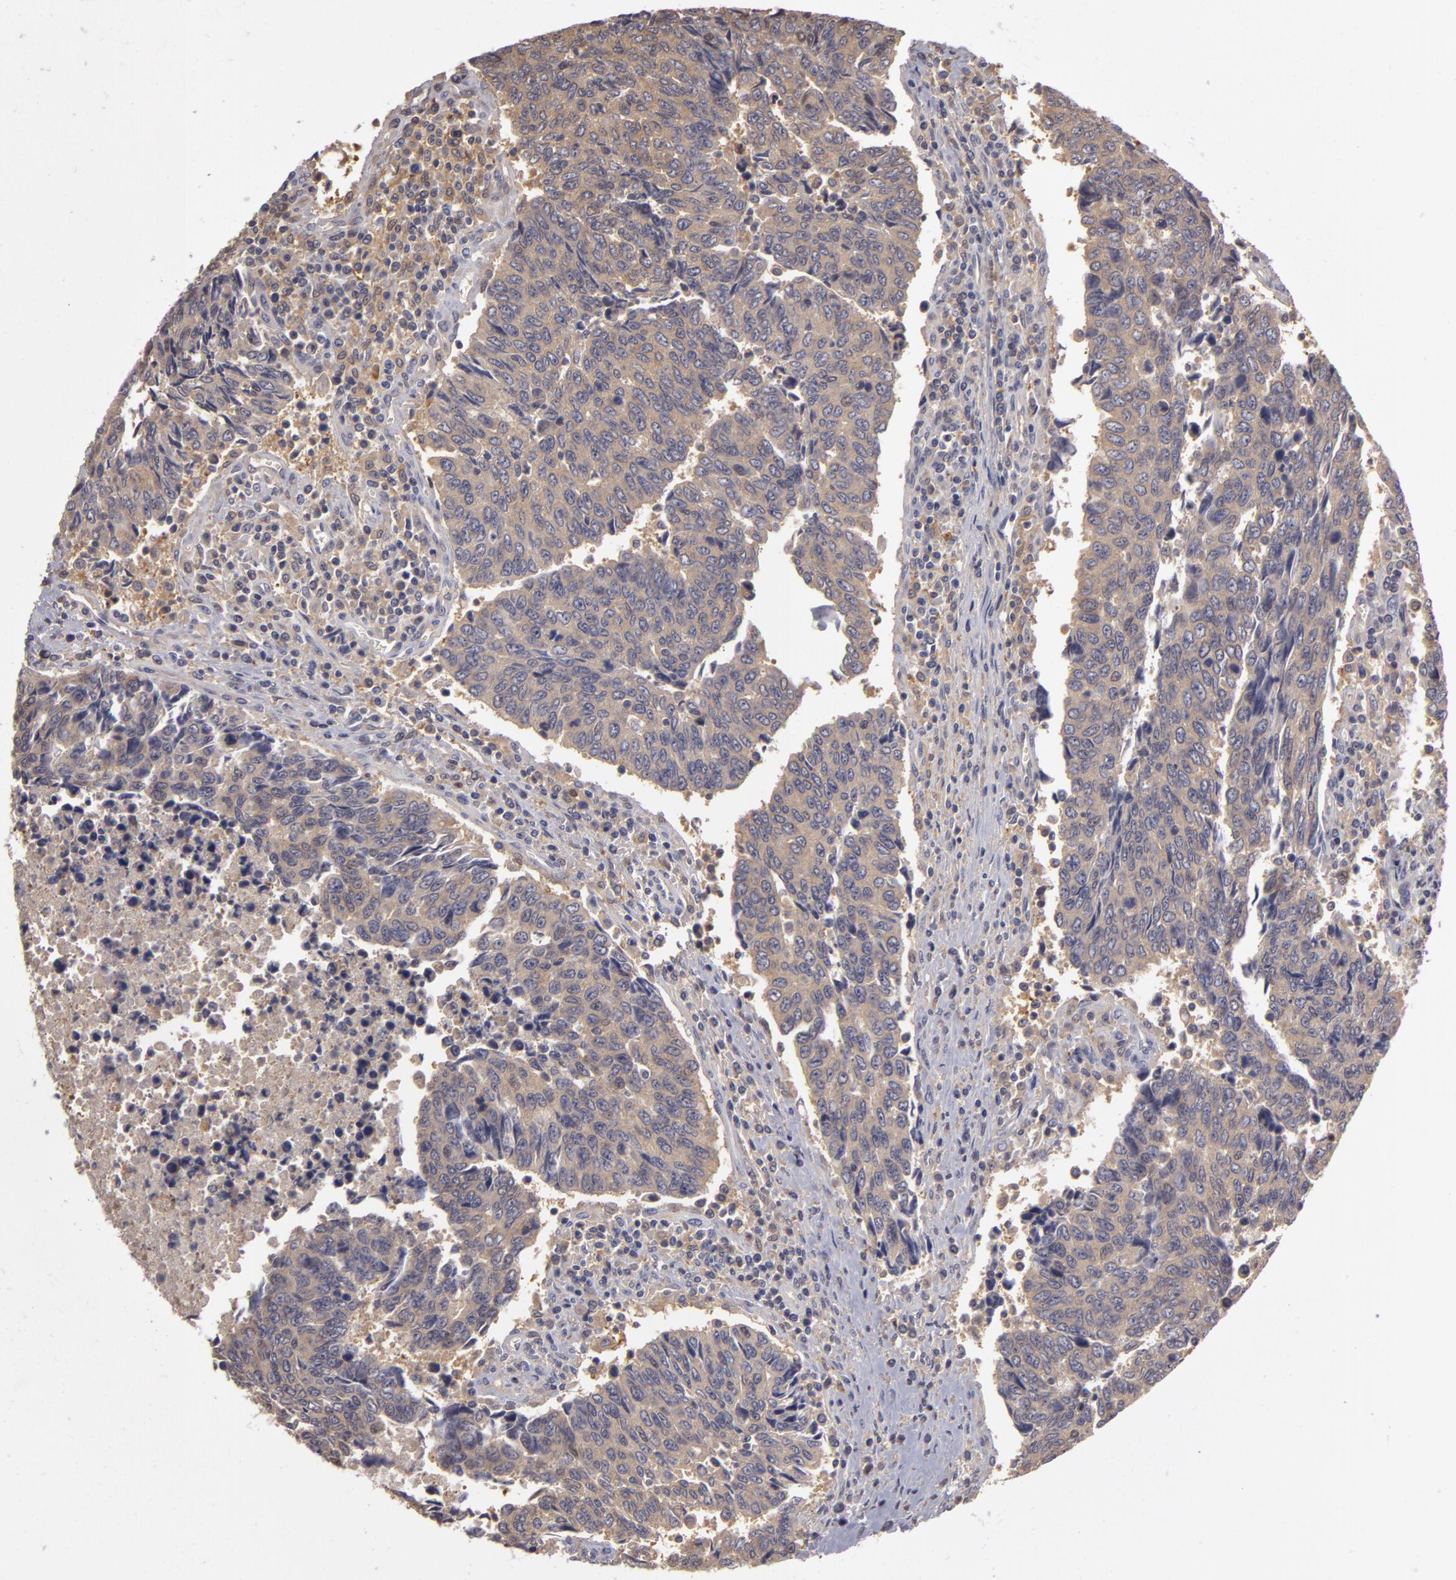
{"staining": {"intensity": "negative", "quantity": "none", "location": "none"}, "tissue": "urothelial cancer", "cell_type": "Tumor cells", "image_type": "cancer", "snomed": [{"axis": "morphology", "description": "Urothelial carcinoma, High grade"}, {"axis": "topography", "description": "Urinary bladder"}], "caption": "IHC micrograph of neoplastic tissue: urothelial carcinoma (high-grade) stained with DAB (3,3'-diaminobenzidine) exhibits no significant protein staining in tumor cells.", "gene": "GNPDA1", "patient": {"sex": "male", "age": 86}}